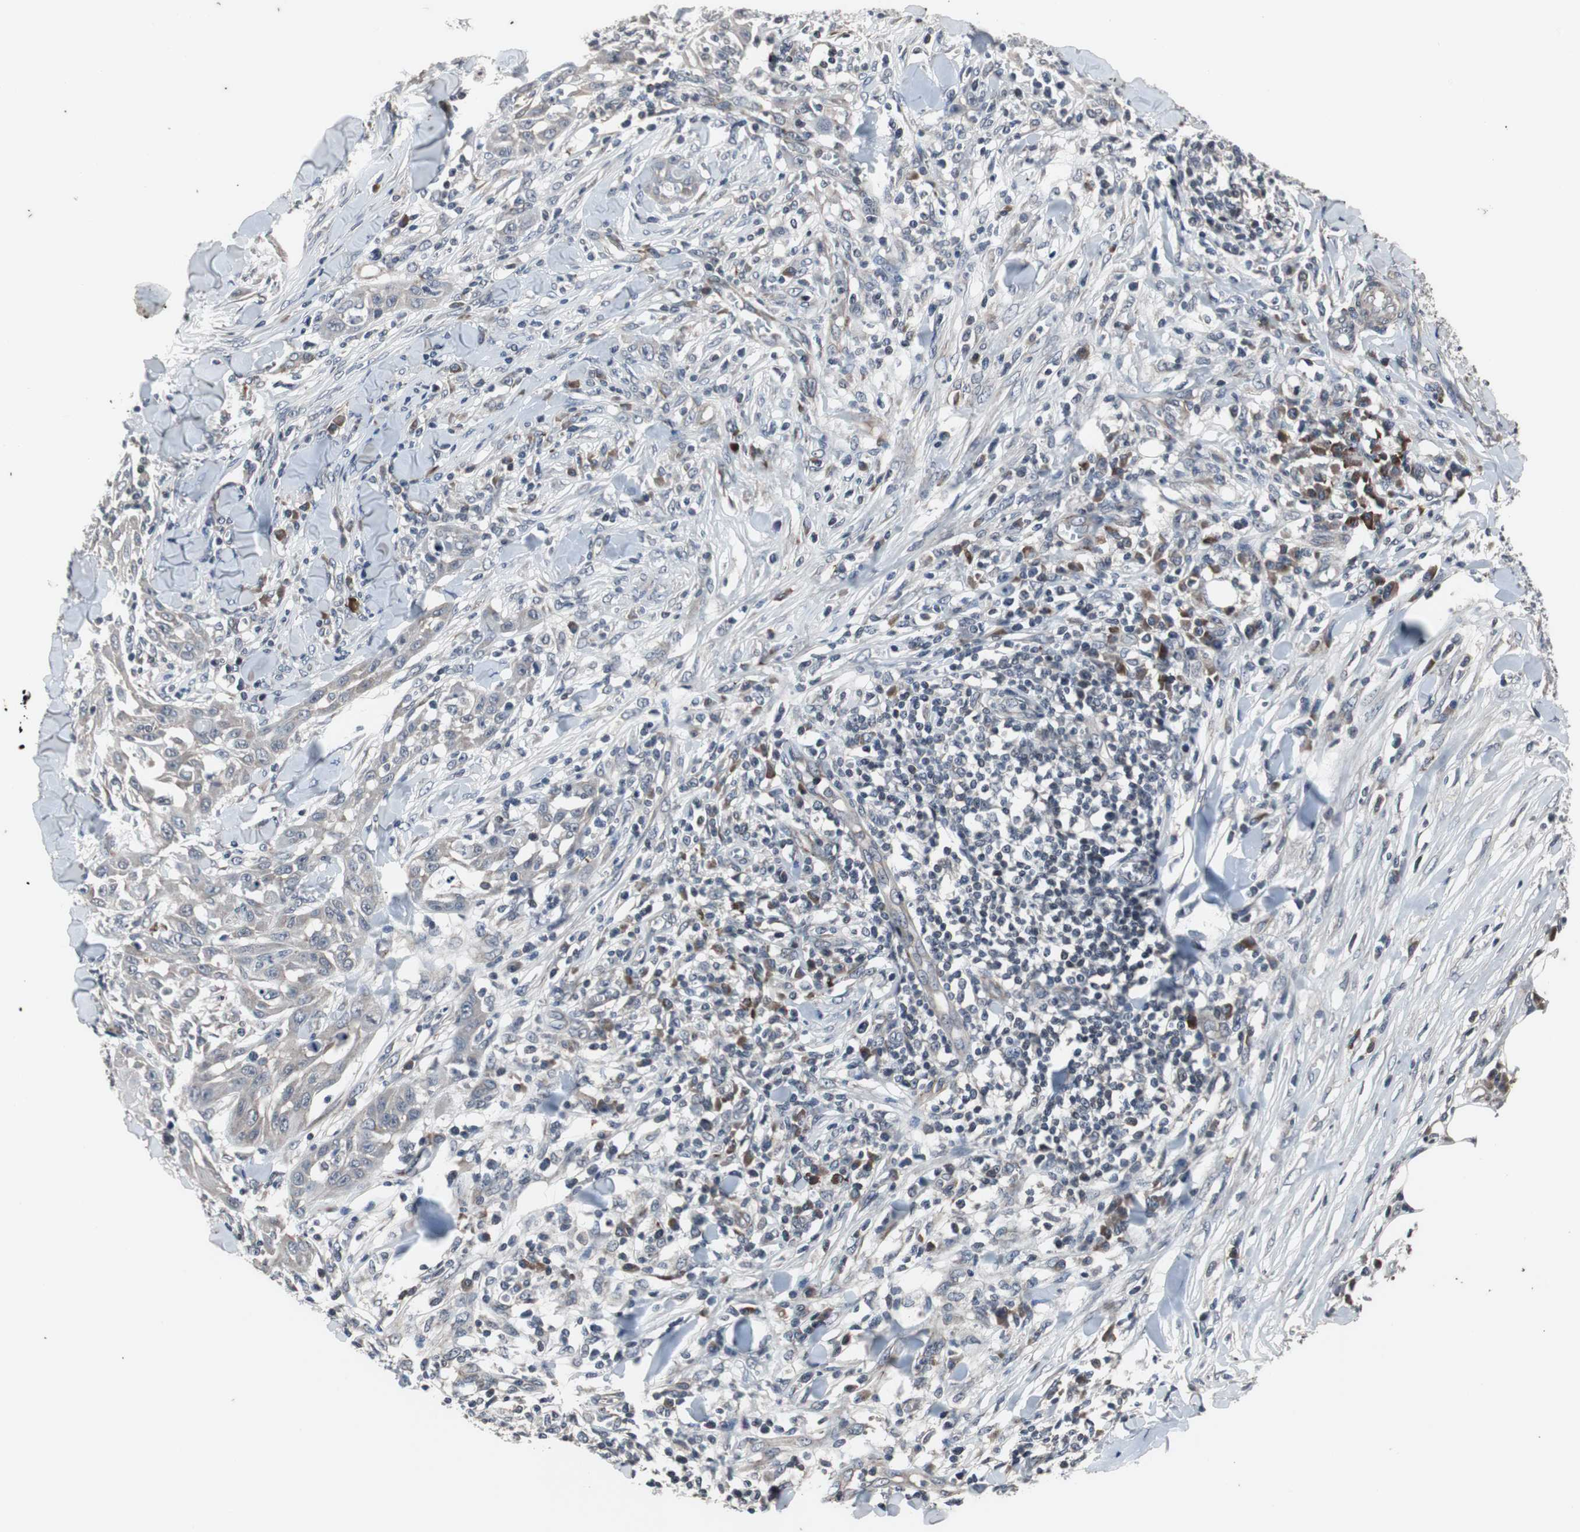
{"staining": {"intensity": "weak", "quantity": ">75%", "location": "cytoplasmic/membranous"}, "tissue": "skin cancer", "cell_type": "Tumor cells", "image_type": "cancer", "snomed": [{"axis": "morphology", "description": "Squamous cell carcinoma, NOS"}, {"axis": "topography", "description": "Skin"}], "caption": "Immunohistochemical staining of human skin cancer reveals low levels of weak cytoplasmic/membranous protein staining in approximately >75% of tumor cells.", "gene": "CRADD", "patient": {"sex": "male", "age": 24}}